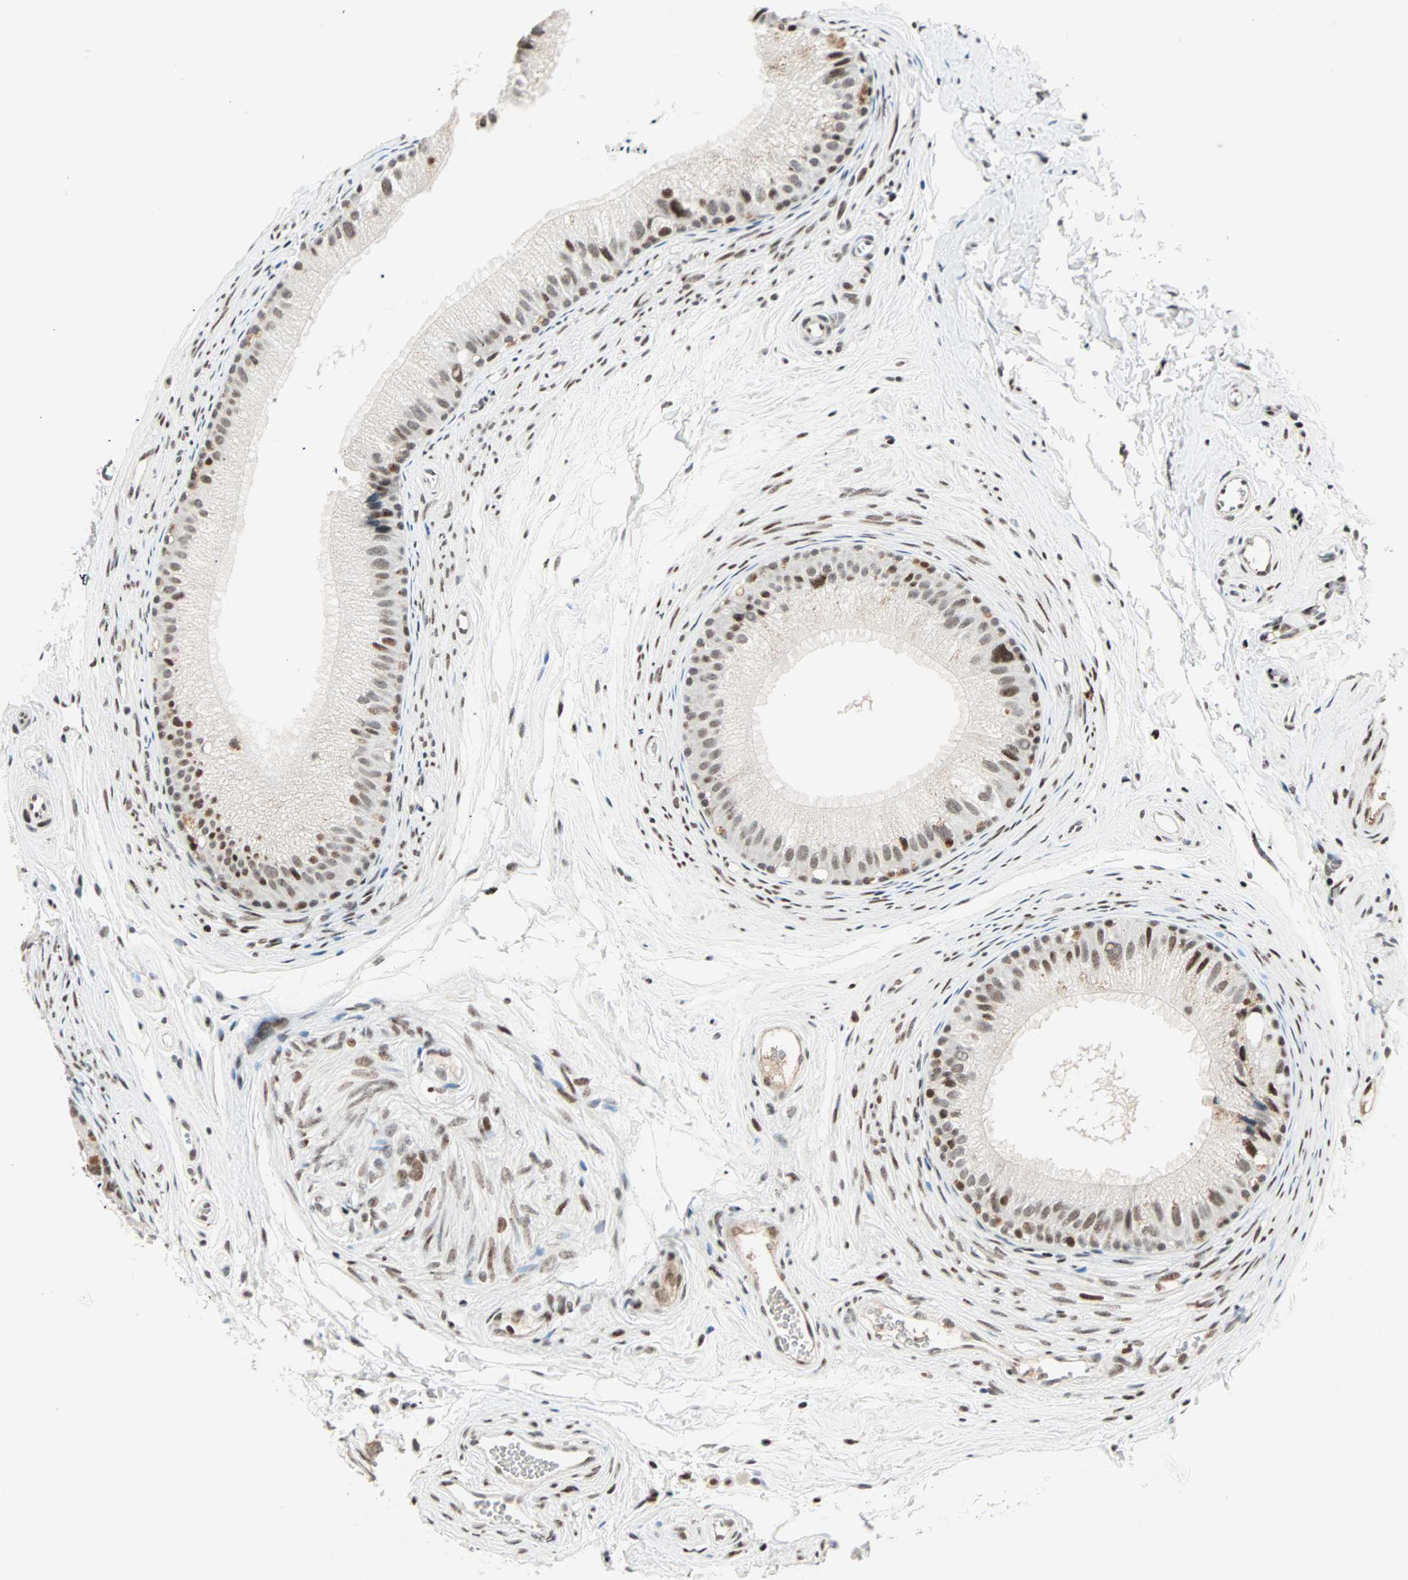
{"staining": {"intensity": "moderate", "quantity": ">75%", "location": "nuclear"}, "tissue": "epididymis", "cell_type": "Glandular cells", "image_type": "normal", "snomed": [{"axis": "morphology", "description": "Normal tissue, NOS"}, {"axis": "topography", "description": "Epididymis"}], "caption": "Immunohistochemistry (IHC) of normal epididymis shows medium levels of moderate nuclear positivity in about >75% of glandular cells.", "gene": "SIN3A", "patient": {"sex": "male", "age": 56}}